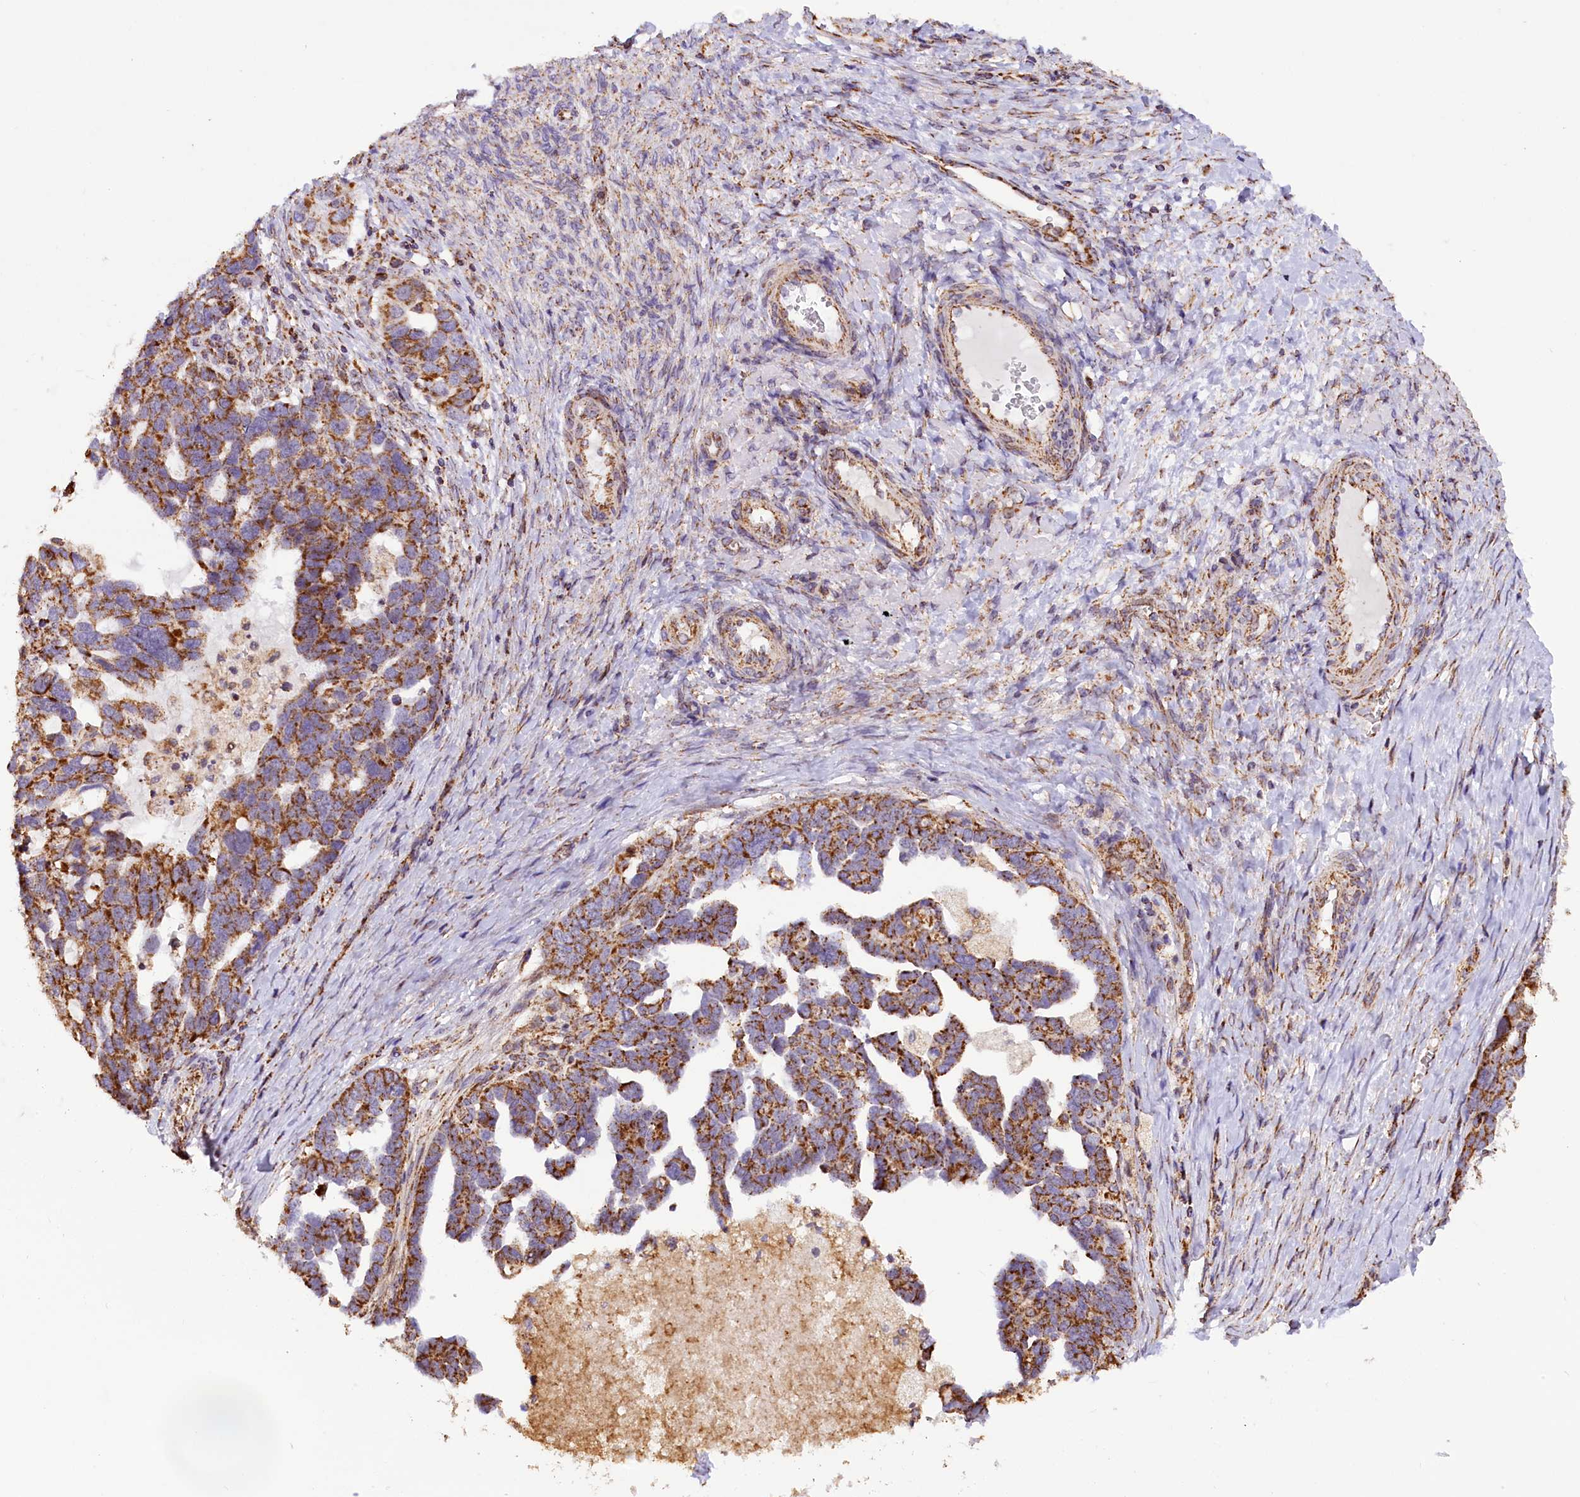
{"staining": {"intensity": "moderate", "quantity": ">75%", "location": "cytoplasmic/membranous"}, "tissue": "ovarian cancer", "cell_type": "Tumor cells", "image_type": "cancer", "snomed": [{"axis": "morphology", "description": "Cystadenocarcinoma, serous, NOS"}, {"axis": "topography", "description": "Ovary"}], "caption": "This micrograph exhibits immunohistochemistry (IHC) staining of human ovarian serous cystadenocarcinoma, with medium moderate cytoplasmic/membranous expression in about >75% of tumor cells.", "gene": "NDUFA8", "patient": {"sex": "female", "age": 54}}